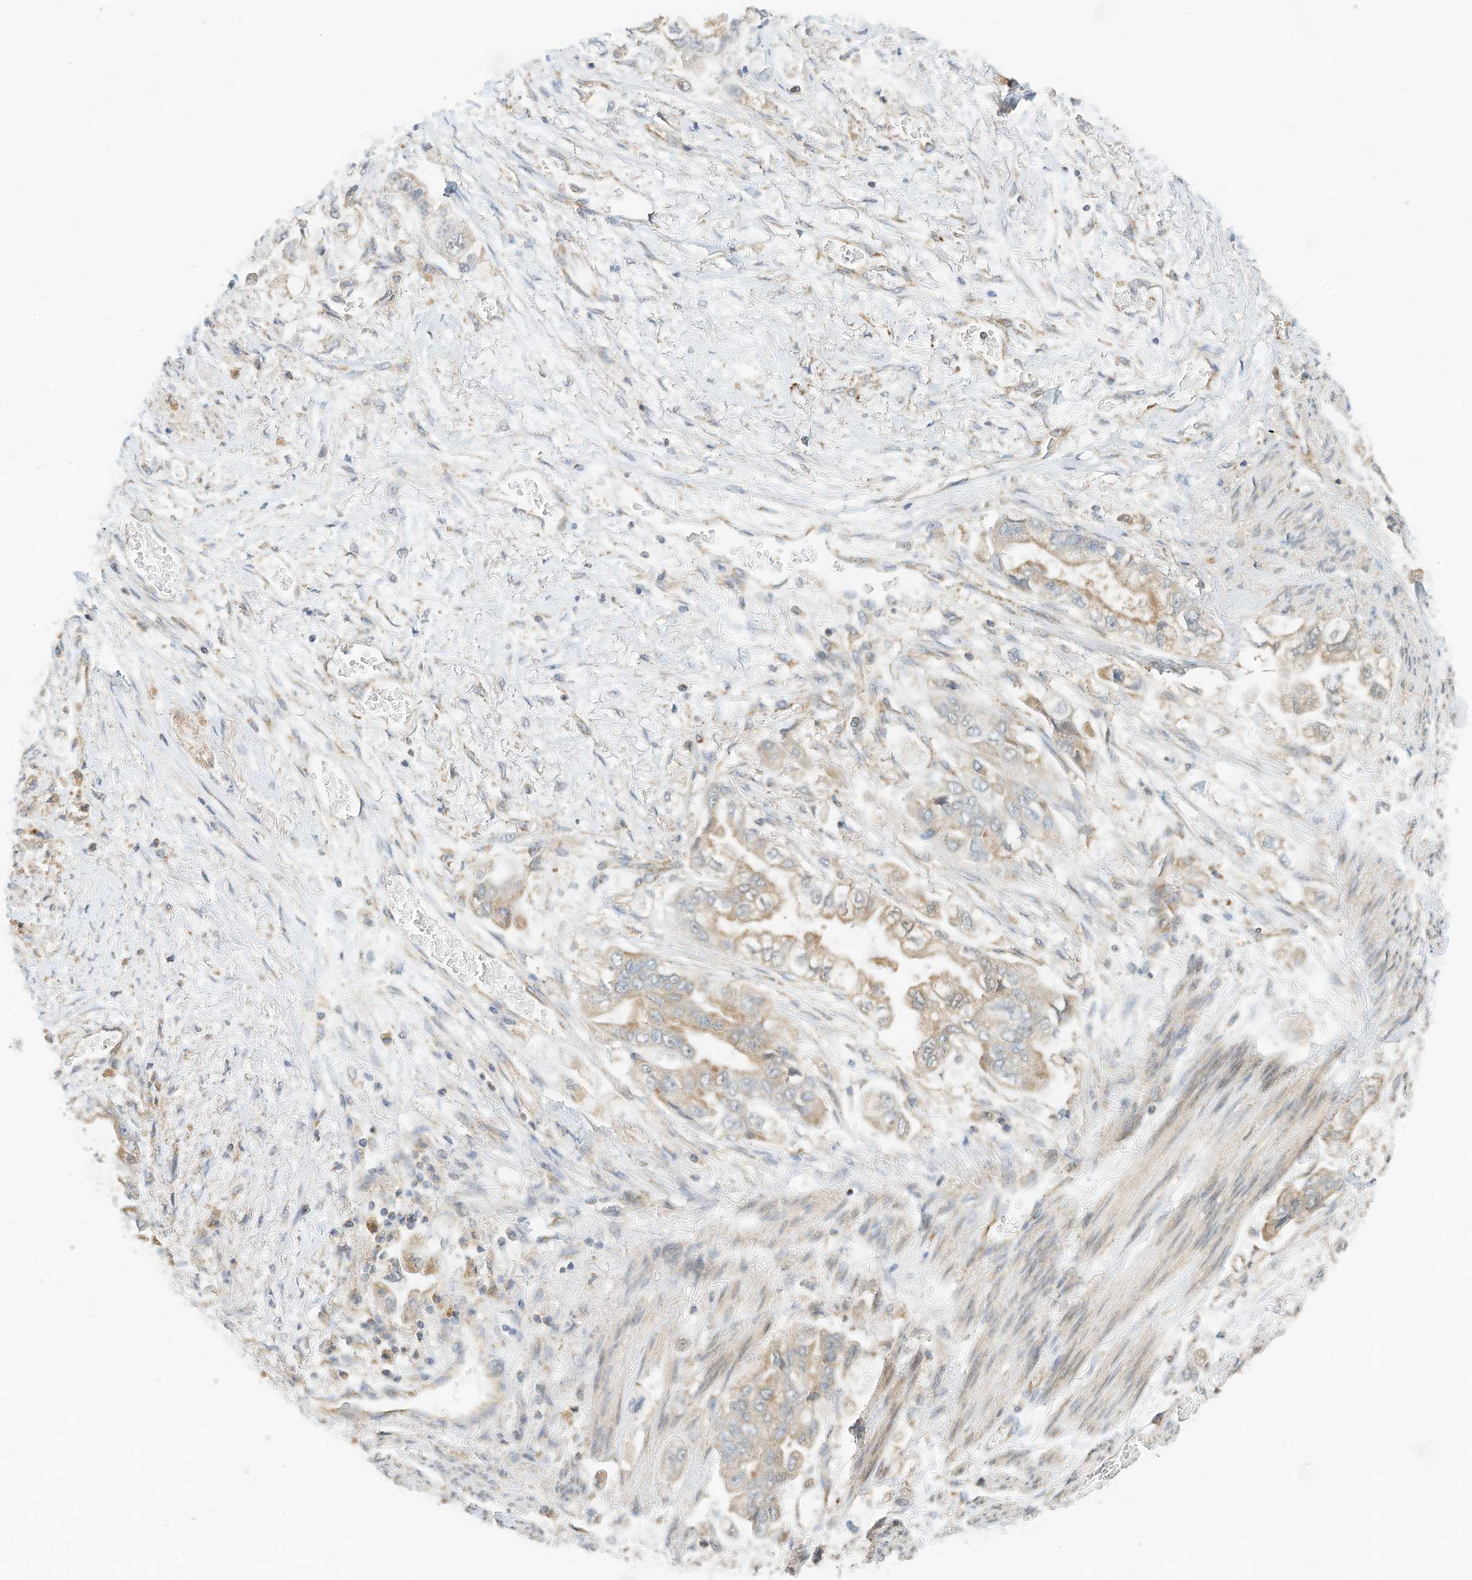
{"staining": {"intensity": "moderate", "quantity": "25%-75%", "location": "cytoplasmic/membranous"}, "tissue": "stomach cancer", "cell_type": "Tumor cells", "image_type": "cancer", "snomed": [{"axis": "morphology", "description": "Adenocarcinoma, NOS"}, {"axis": "topography", "description": "Stomach"}], "caption": "Protein staining shows moderate cytoplasmic/membranous staining in about 25%-75% of tumor cells in stomach cancer.", "gene": "METTL6", "patient": {"sex": "male", "age": 62}}